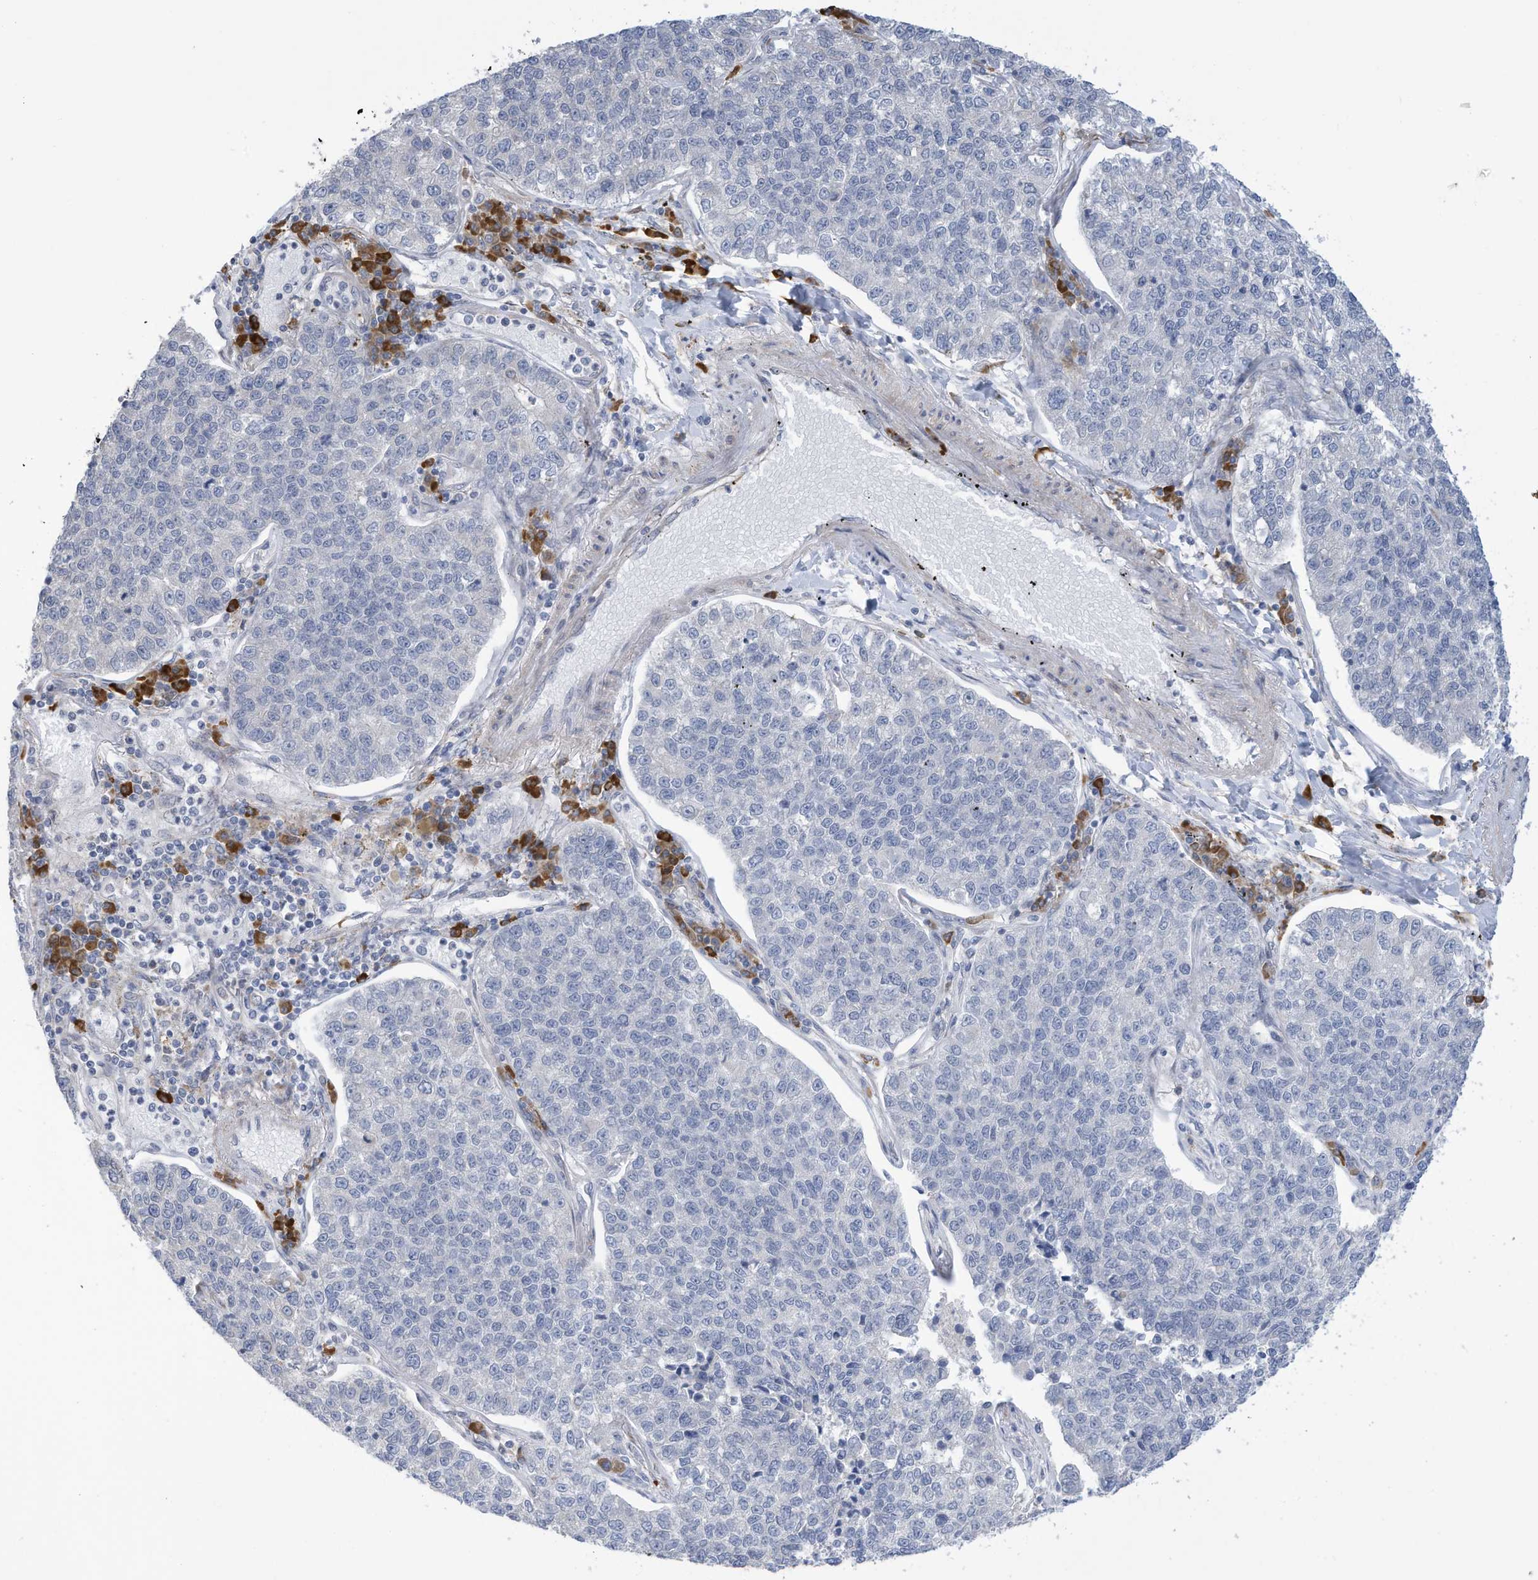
{"staining": {"intensity": "negative", "quantity": "none", "location": "none"}, "tissue": "lung cancer", "cell_type": "Tumor cells", "image_type": "cancer", "snomed": [{"axis": "morphology", "description": "Adenocarcinoma, NOS"}, {"axis": "topography", "description": "Lung"}], "caption": "High magnification brightfield microscopy of lung adenocarcinoma stained with DAB (brown) and counterstained with hematoxylin (blue): tumor cells show no significant expression.", "gene": "ZNF292", "patient": {"sex": "male", "age": 49}}